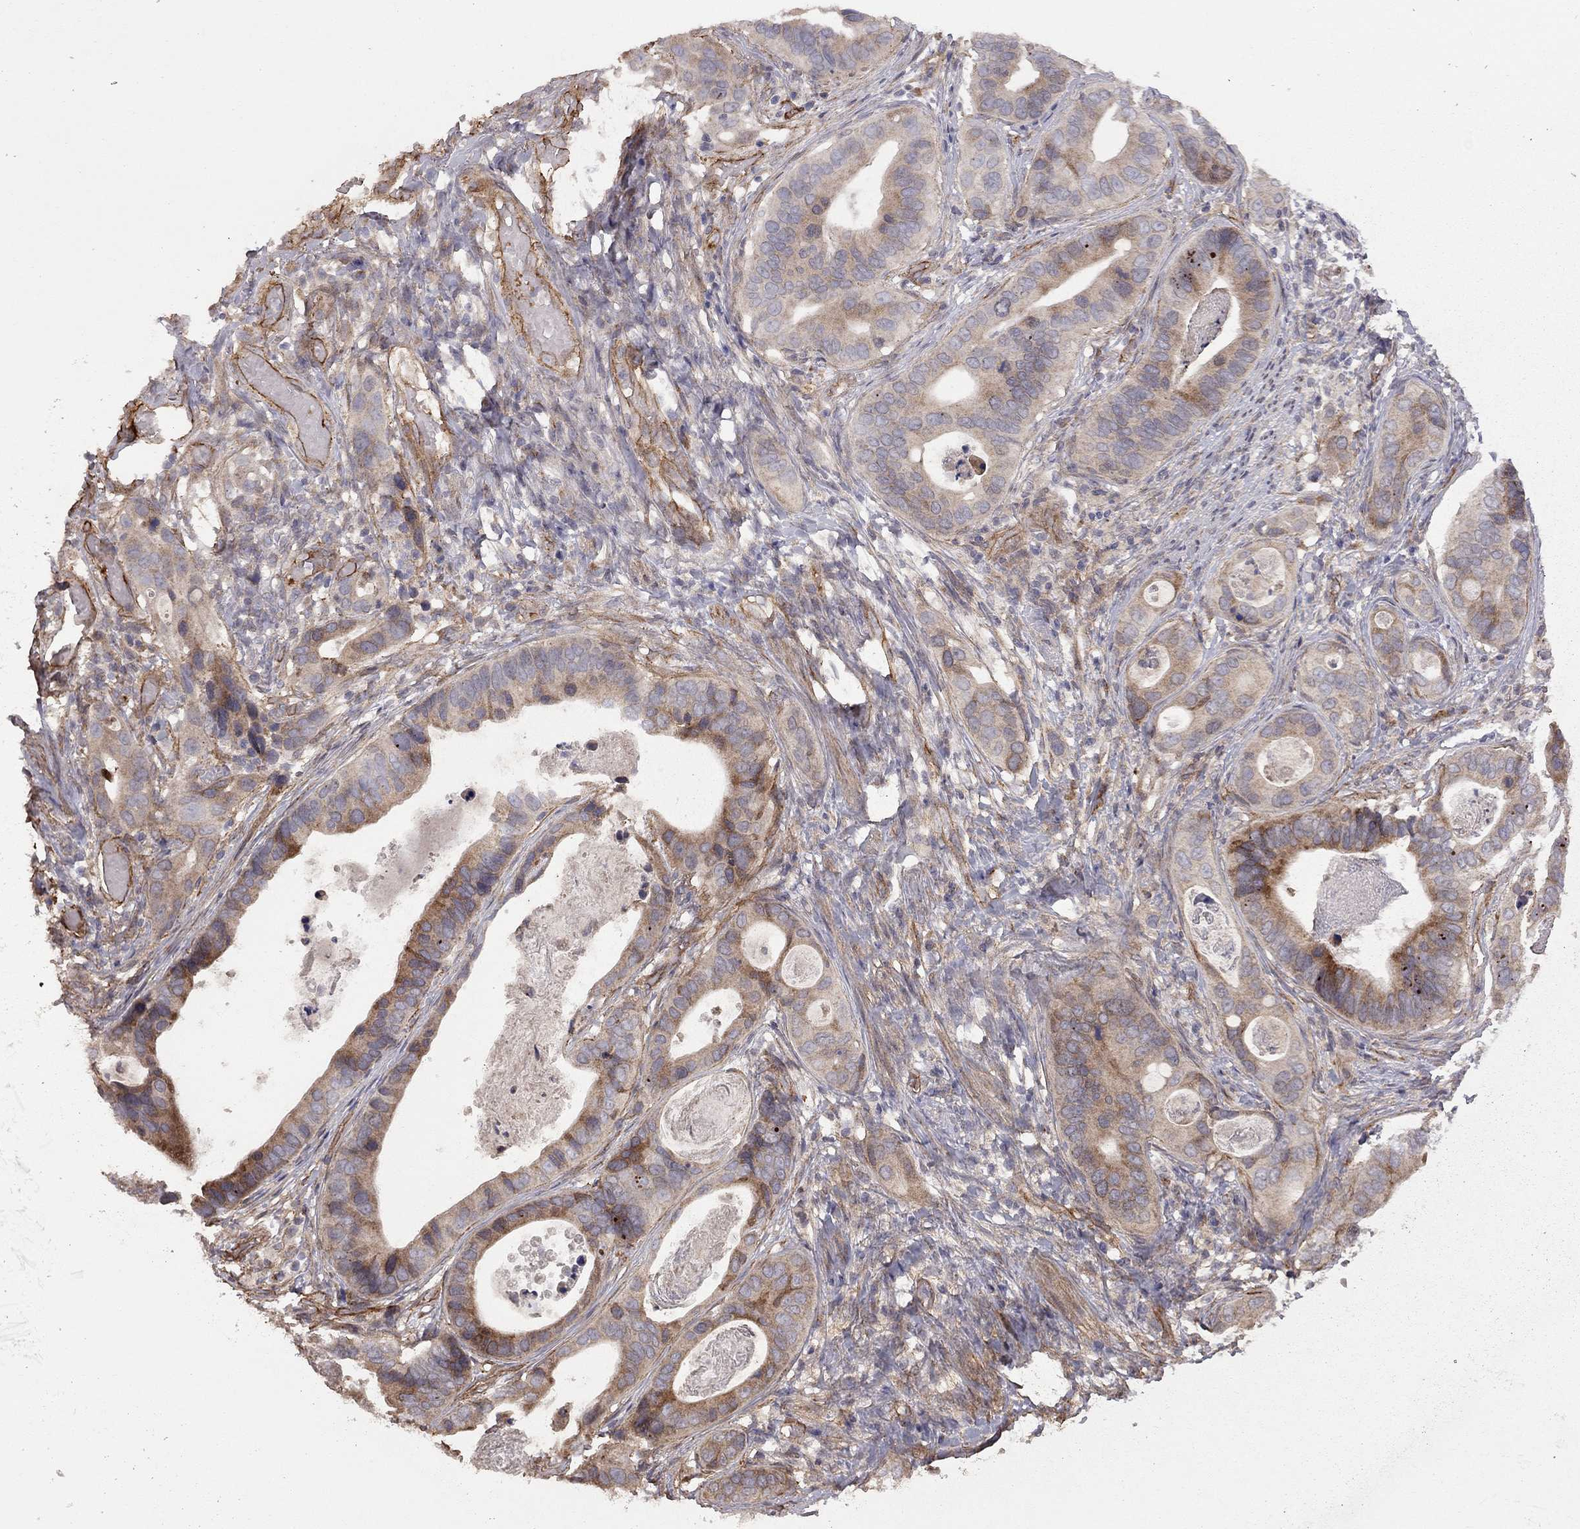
{"staining": {"intensity": "strong", "quantity": "<25%", "location": "cytoplasmic/membranous"}, "tissue": "stomach cancer", "cell_type": "Tumor cells", "image_type": "cancer", "snomed": [{"axis": "morphology", "description": "Adenocarcinoma, NOS"}, {"axis": "topography", "description": "Stomach"}], "caption": "Protein staining reveals strong cytoplasmic/membranous positivity in approximately <25% of tumor cells in stomach cancer (adenocarcinoma).", "gene": "EXOC3L2", "patient": {"sex": "male", "age": 84}}